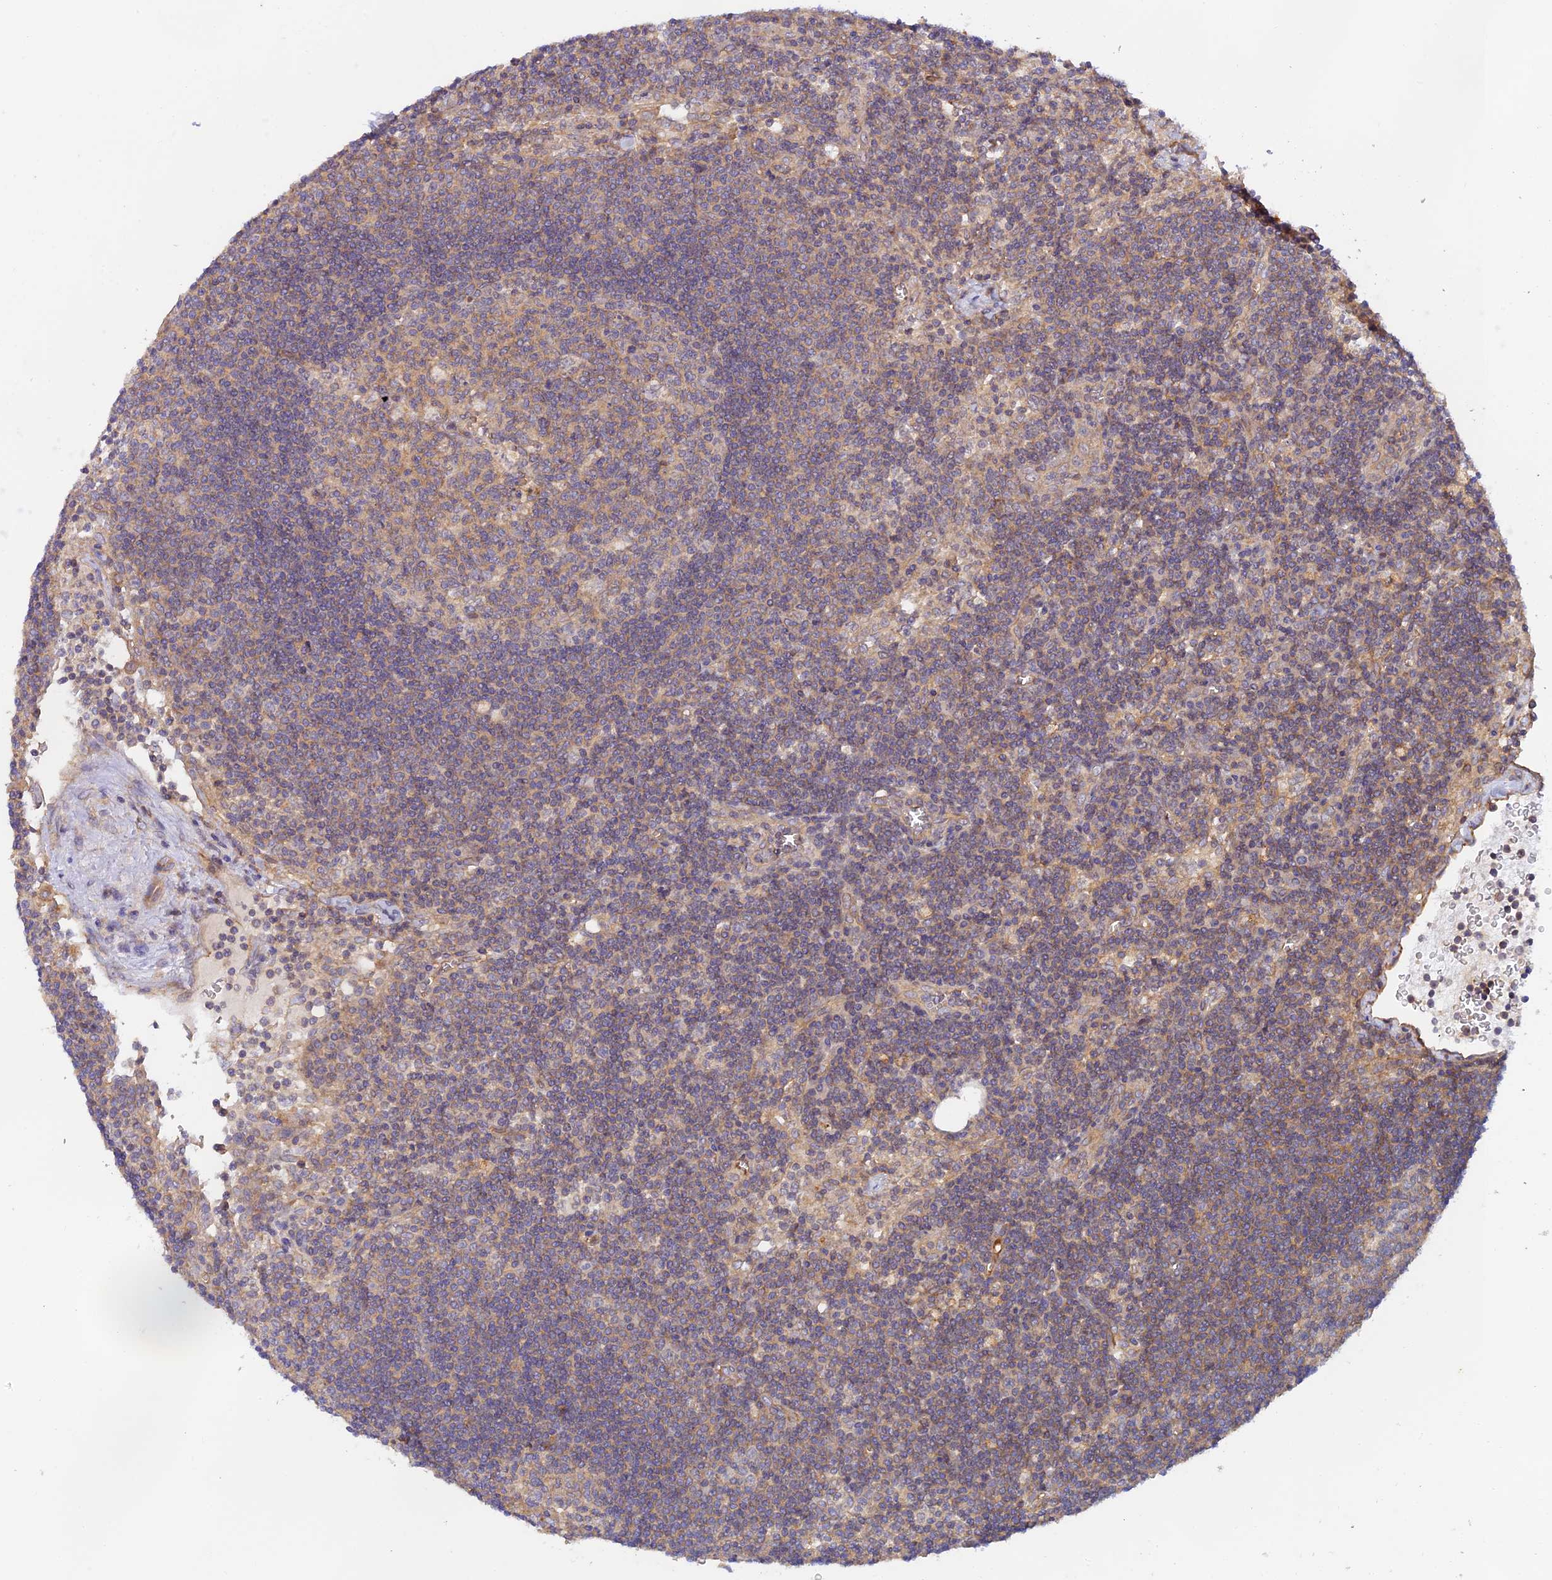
{"staining": {"intensity": "weak", "quantity": "25%-75%", "location": "cytoplasmic/membranous"}, "tissue": "lymph node", "cell_type": "Germinal center cells", "image_type": "normal", "snomed": [{"axis": "morphology", "description": "Normal tissue, NOS"}, {"axis": "topography", "description": "Lymph node"}], "caption": "Germinal center cells show low levels of weak cytoplasmic/membranous expression in about 25%-75% of cells in unremarkable lymph node.", "gene": "MYO9A", "patient": {"sex": "male", "age": 58}}